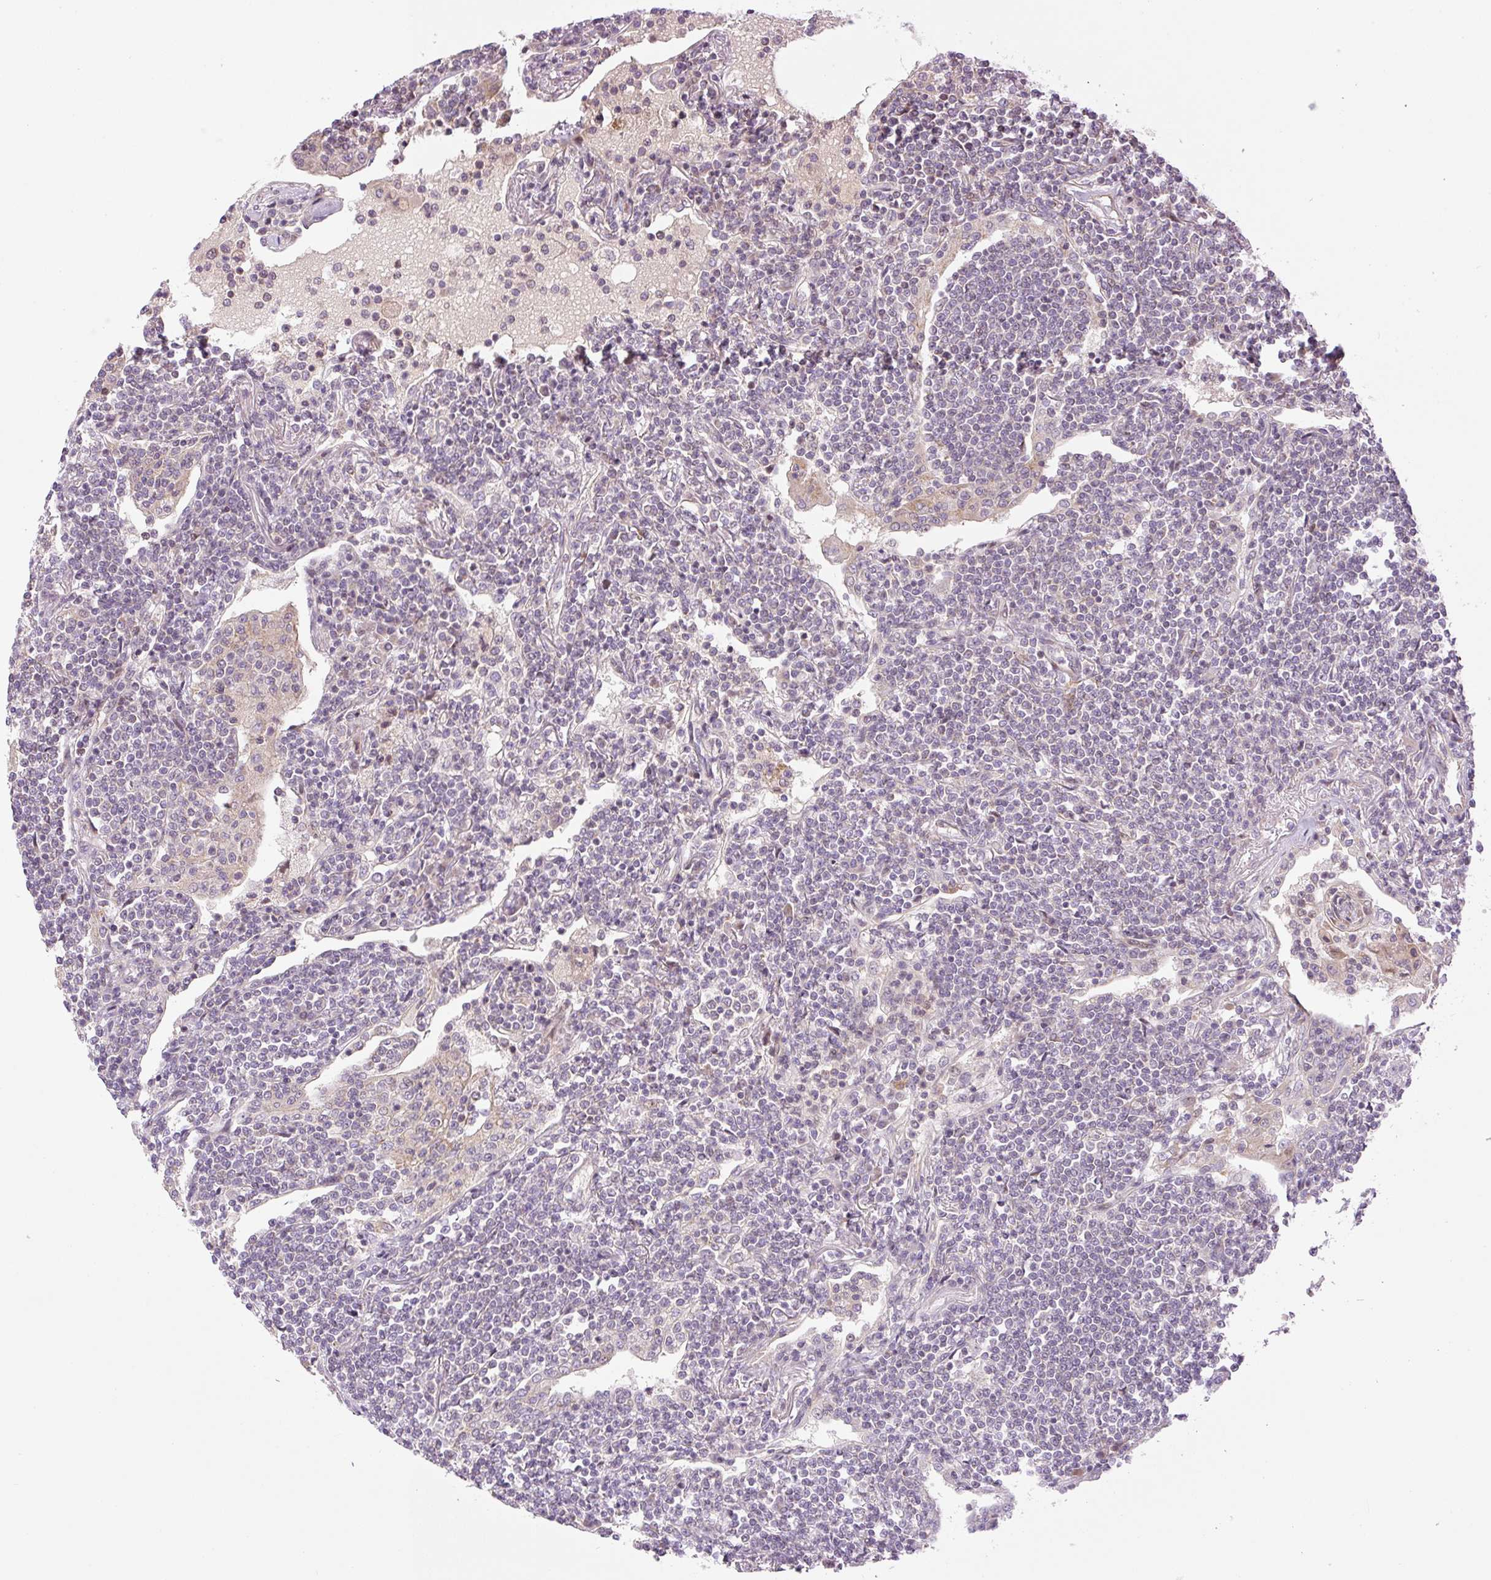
{"staining": {"intensity": "negative", "quantity": "none", "location": "none"}, "tissue": "lymphoma", "cell_type": "Tumor cells", "image_type": "cancer", "snomed": [{"axis": "morphology", "description": "Malignant lymphoma, non-Hodgkin's type, Low grade"}, {"axis": "topography", "description": "Lung"}], "caption": "Human lymphoma stained for a protein using immunohistochemistry (IHC) shows no positivity in tumor cells.", "gene": "ZNF394", "patient": {"sex": "female", "age": 71}}